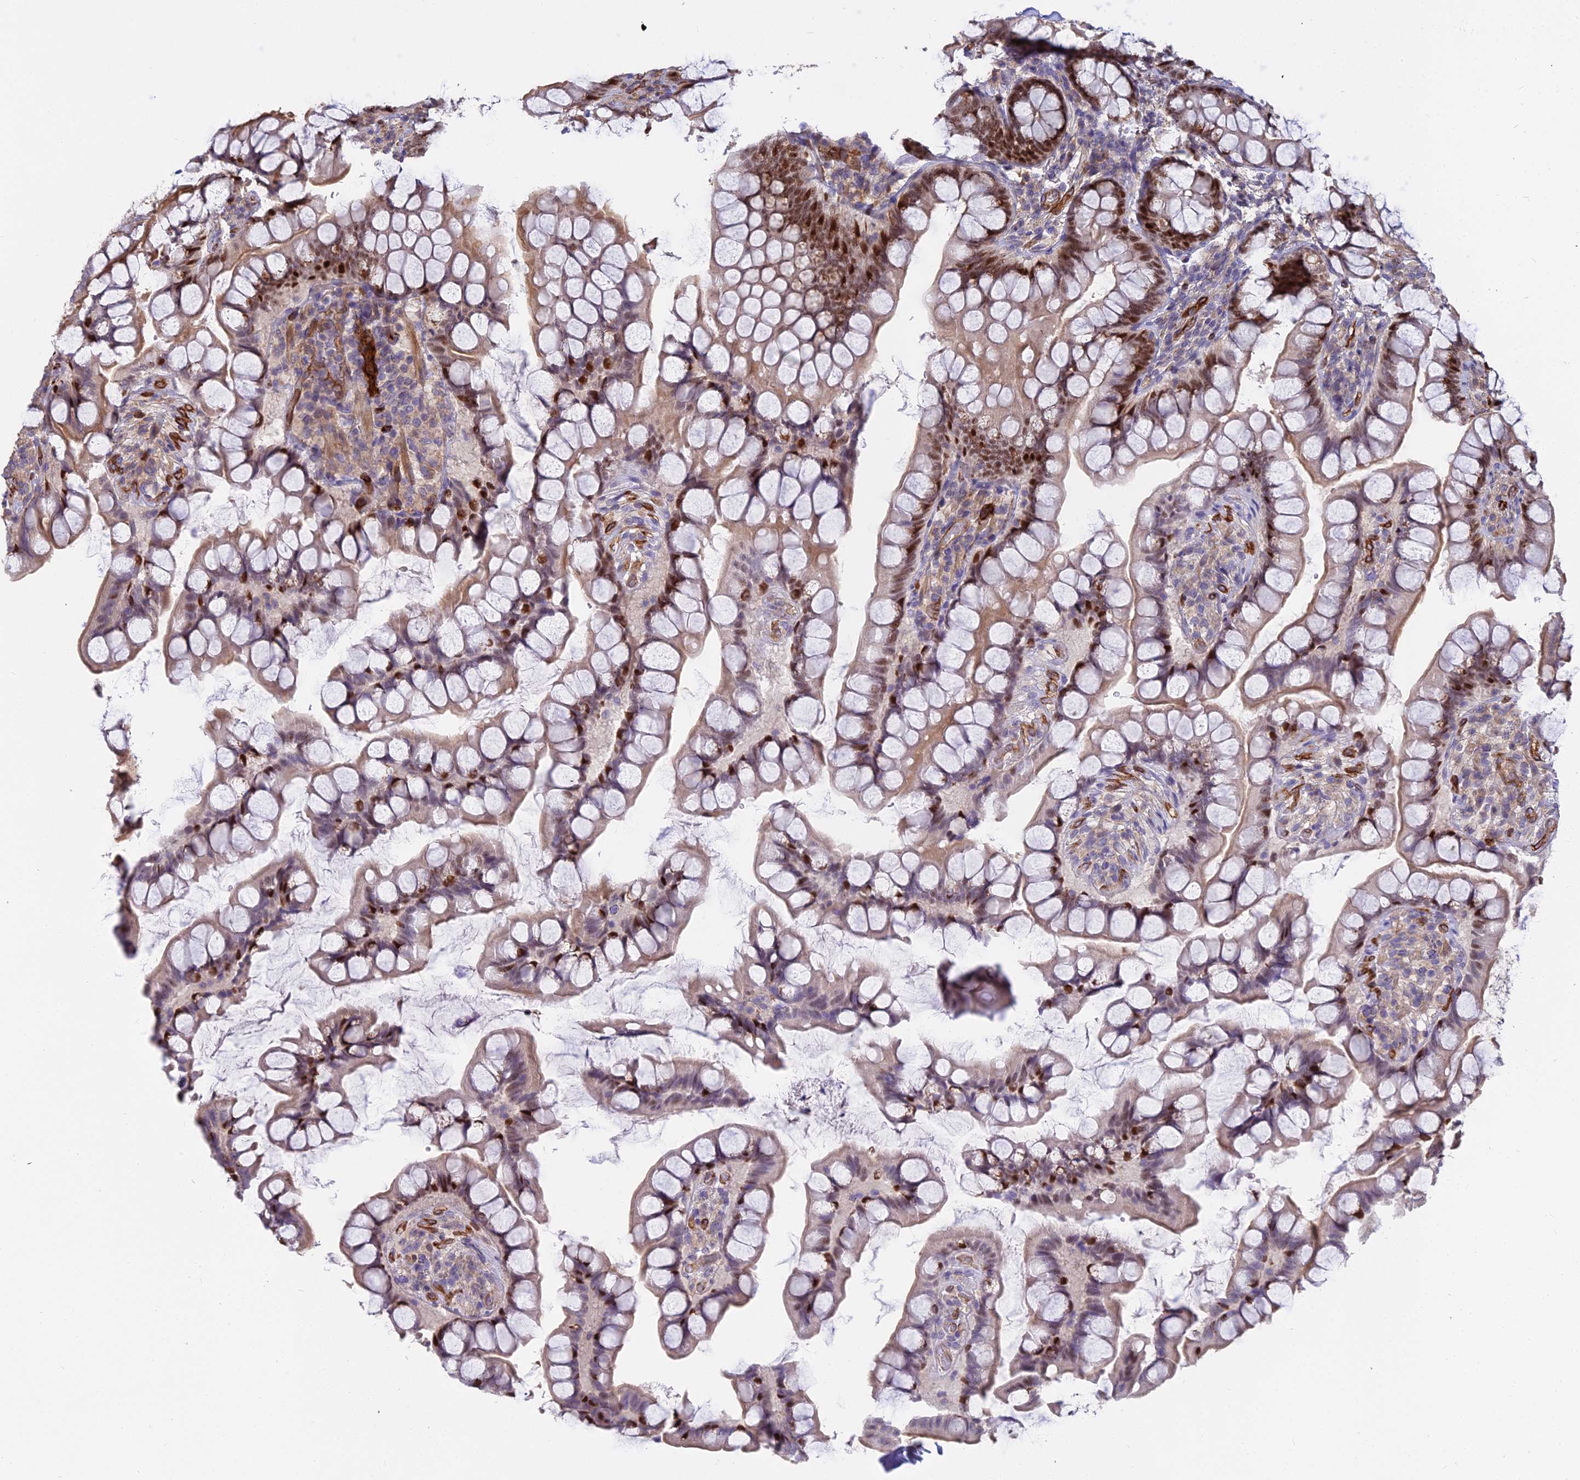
{"staining": {"intensity": "moderate", "quantity": "25%-75%", "location": "cytoplasmic/membranous,nuclear"}, "tissue": "small intestine", "cell_type": "Glandular cells", "image_type": "normal", "snomed": [{"axis": "morphology", "description": "Normal tissue, NOS"}, {"axis": "topography", "description": "Small intestine"}], "caption": "Immunohistochemistry (IHC) staining of unremarkable small intestine, which shows medium levels of moderate cytoplasmic/membranous,nuclear staining in approximately 25%-75% of glandular cells indicating moderate cytoplasmic/membranous,nuclear protein positivity. The staining was performed using DAB (3,3'-diaminobenzidine) (brown) for protein detection and nuclei were counterstained in hematoxylin (blue).", "gene": "TCEA3", "patient": {"sex": "male", "age": 70}}